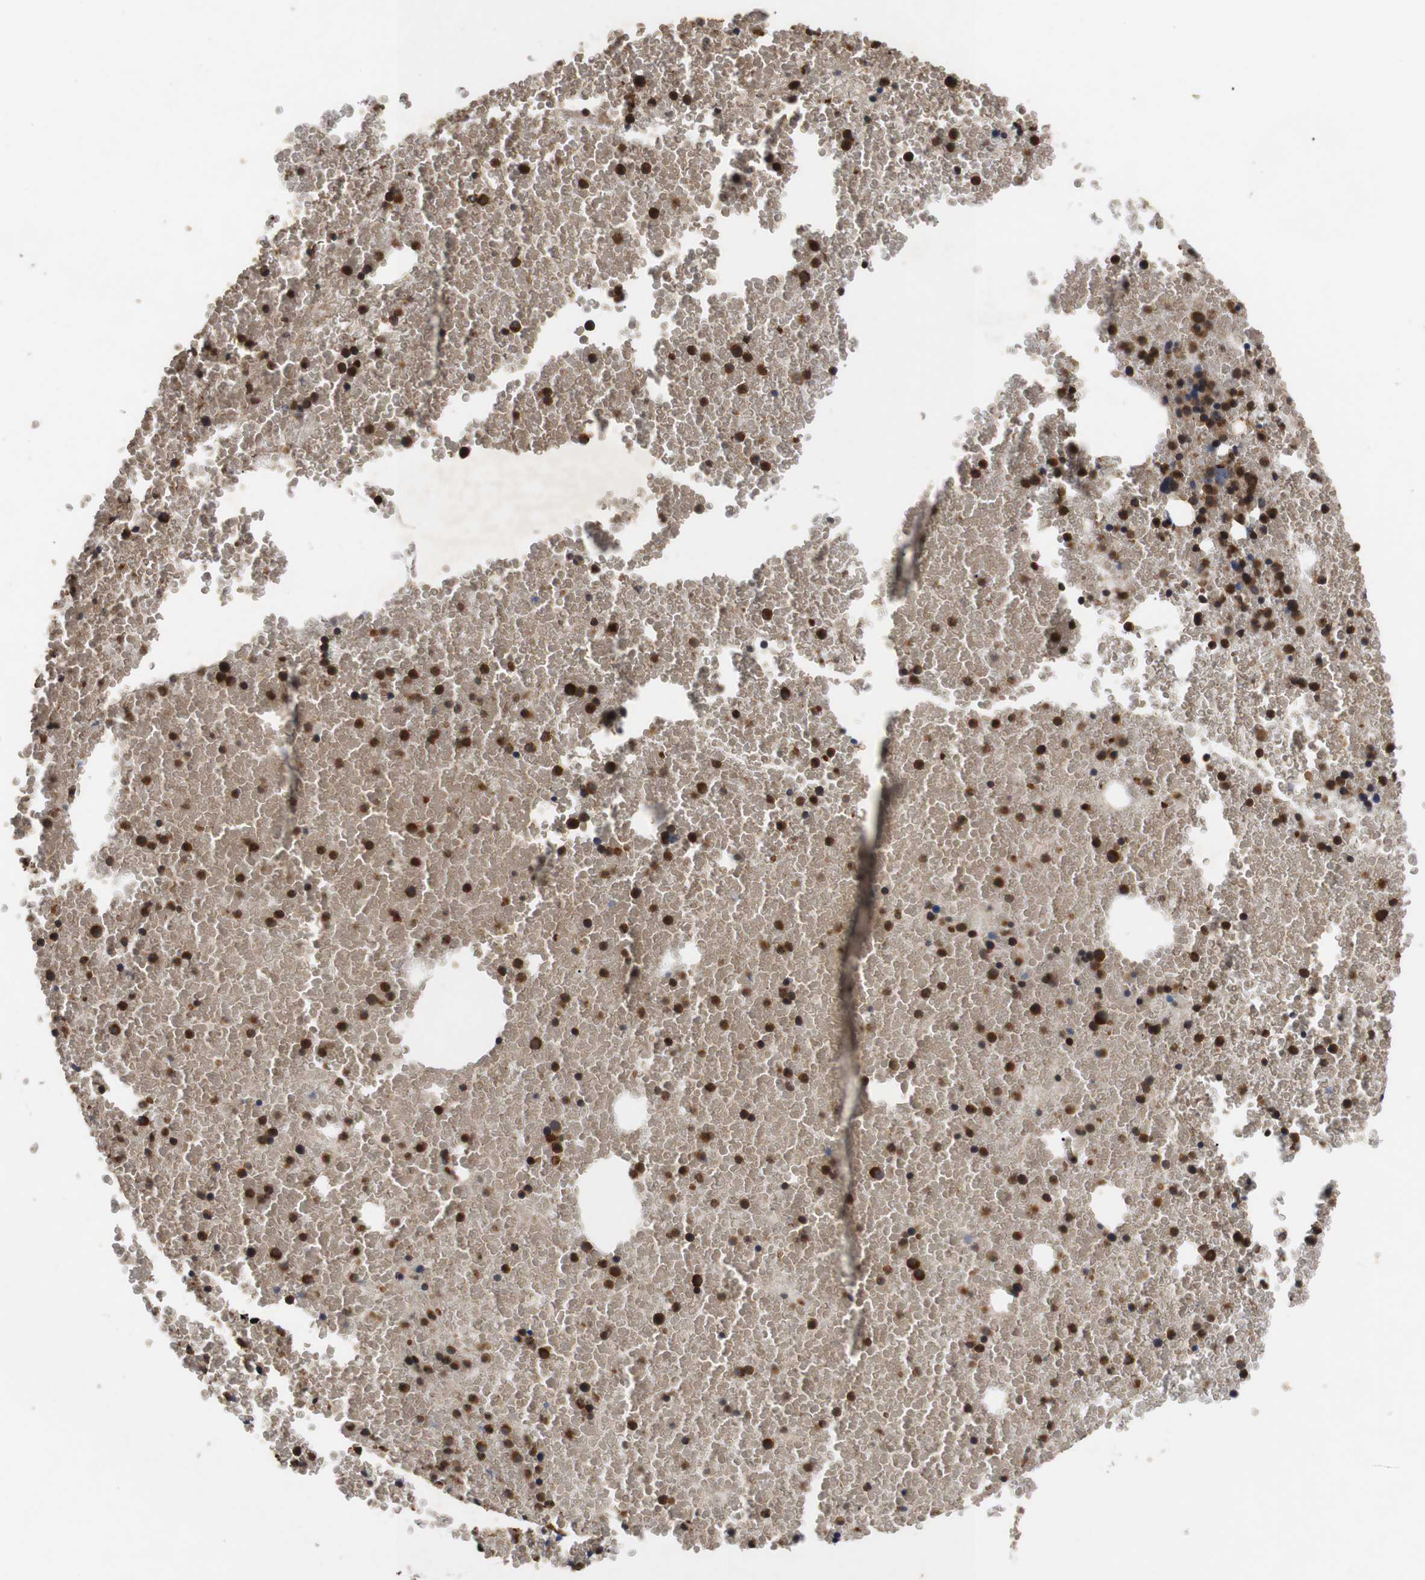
{"staining": {"intensity": "strong", "quantity": ">75%", "location": "cytoplasmic/membranous"}, "tissue": "bone marrow", "cell_type": "Hematopoietic cells", "image_type": "normal", "snomed": [{"axis": "morphology", "description": "Normal tissue, NOS"}, {"axis": "morphology", "description": "Inflammation, NOS"}, {"axis": "topography", "description": "Bone marrow"}], "caption": "About >75% of hematopoietic cells in unremarkable human bone marrow reveal strong cytoplasmic/membranous protein staining as visualized by brown immunohistochemical staining.", "gene": "DDR1", "patient": {"sex": "male", "age": 47}}